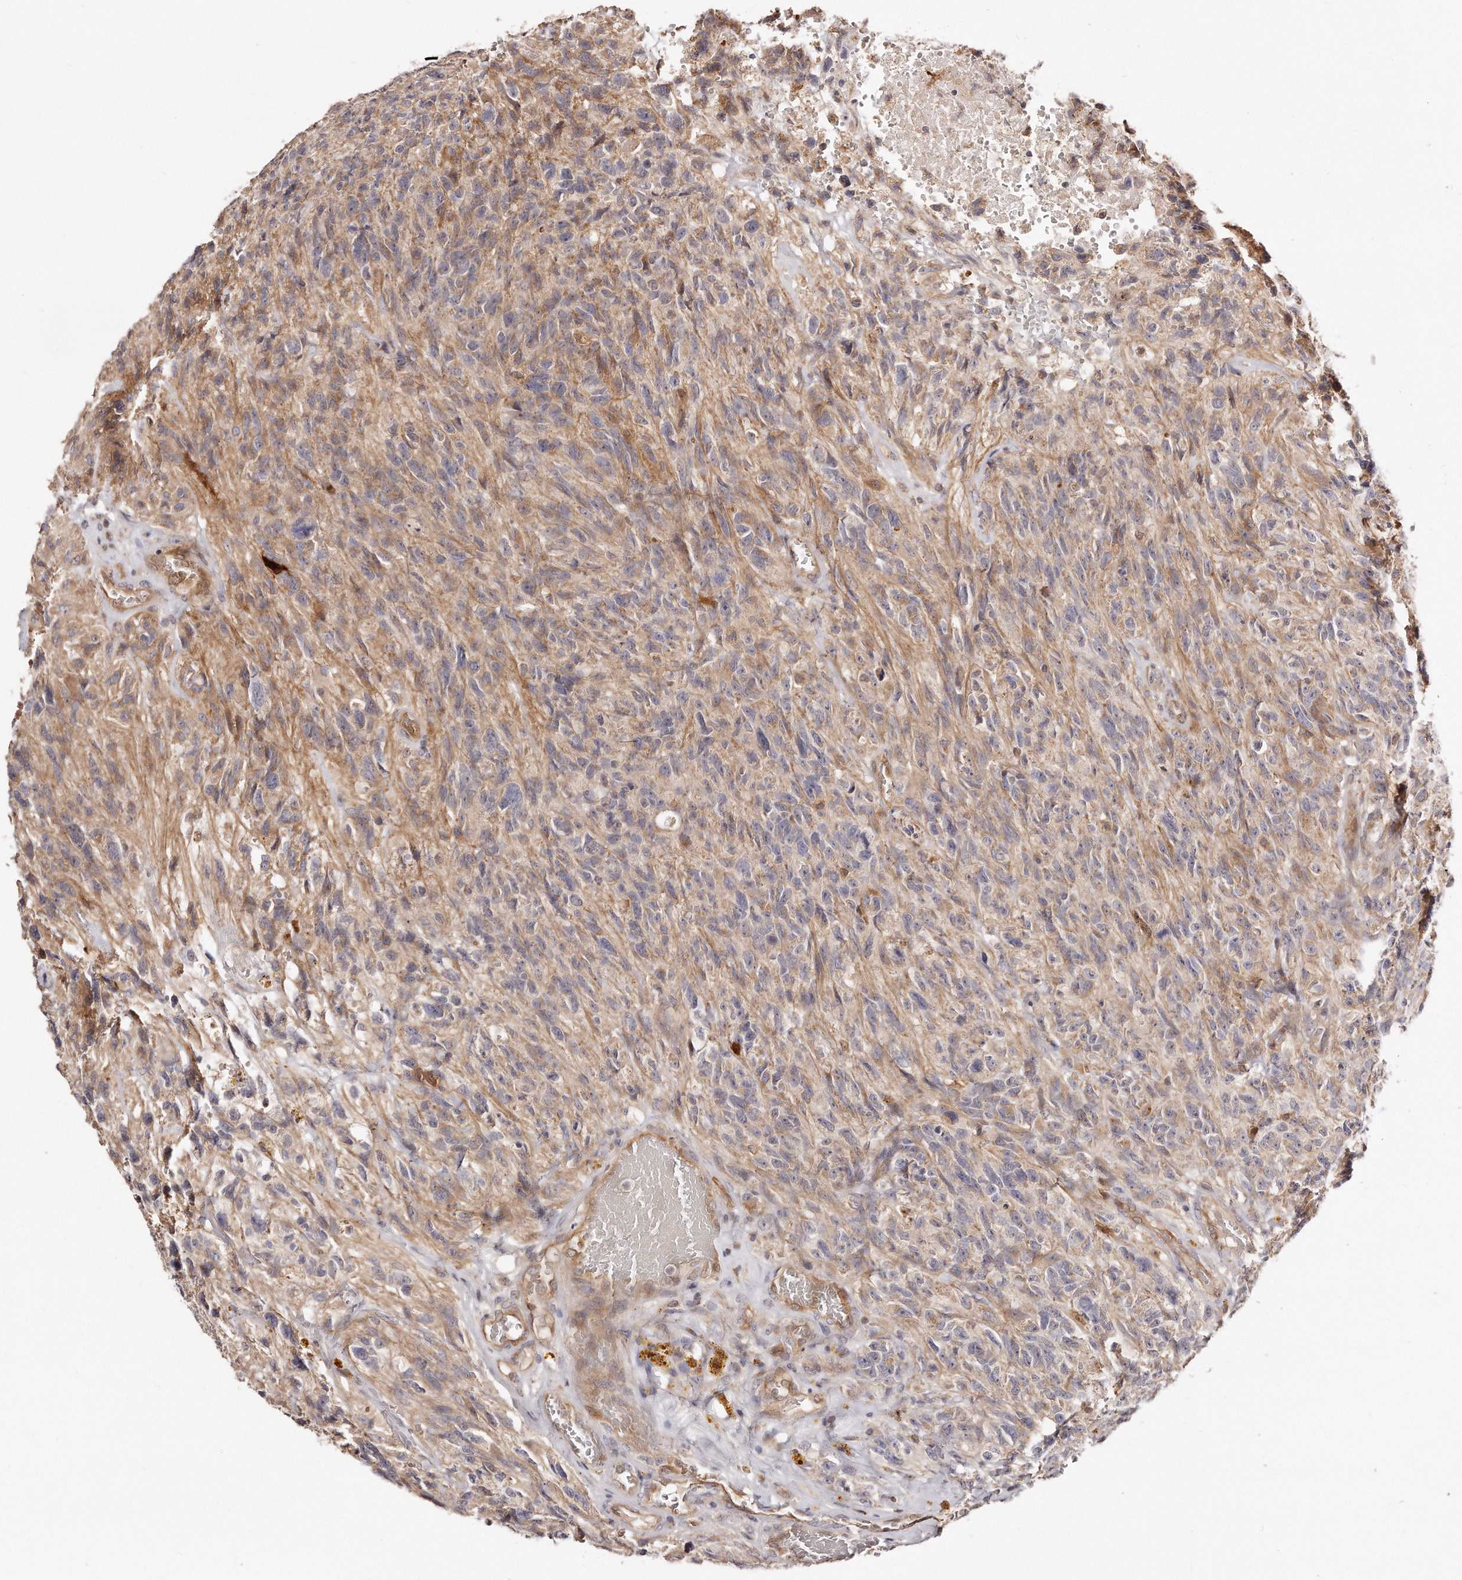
{"staining": {"intensity": "weak", "quantity": "25%-75%", "location": "cytoplasmic/membranous"}, "tissue": "glioma", "cell_type": "Tumor cells", "image_type": "cancer", "snomed": [{"axis": "morphology", "description": "Glioma, malignant, High grade"}, {"axis": "topography", "description": "Brain"}], "caption": "Immunohistochemistry staining of glioma, which reveals low levels of weak cytoplasmic/membranous positivity in about 25%-75% of tumor cells indicating weak cytoplasmic/membranous protein expression. The staining was performed using DAB (3,3'-diaminobenzidine) (brown) for protein detection and nuclei were counterstained in hematoxylin (blue).", "gene": "GBP4", "patient": {"sex": "male", "age": 69}}